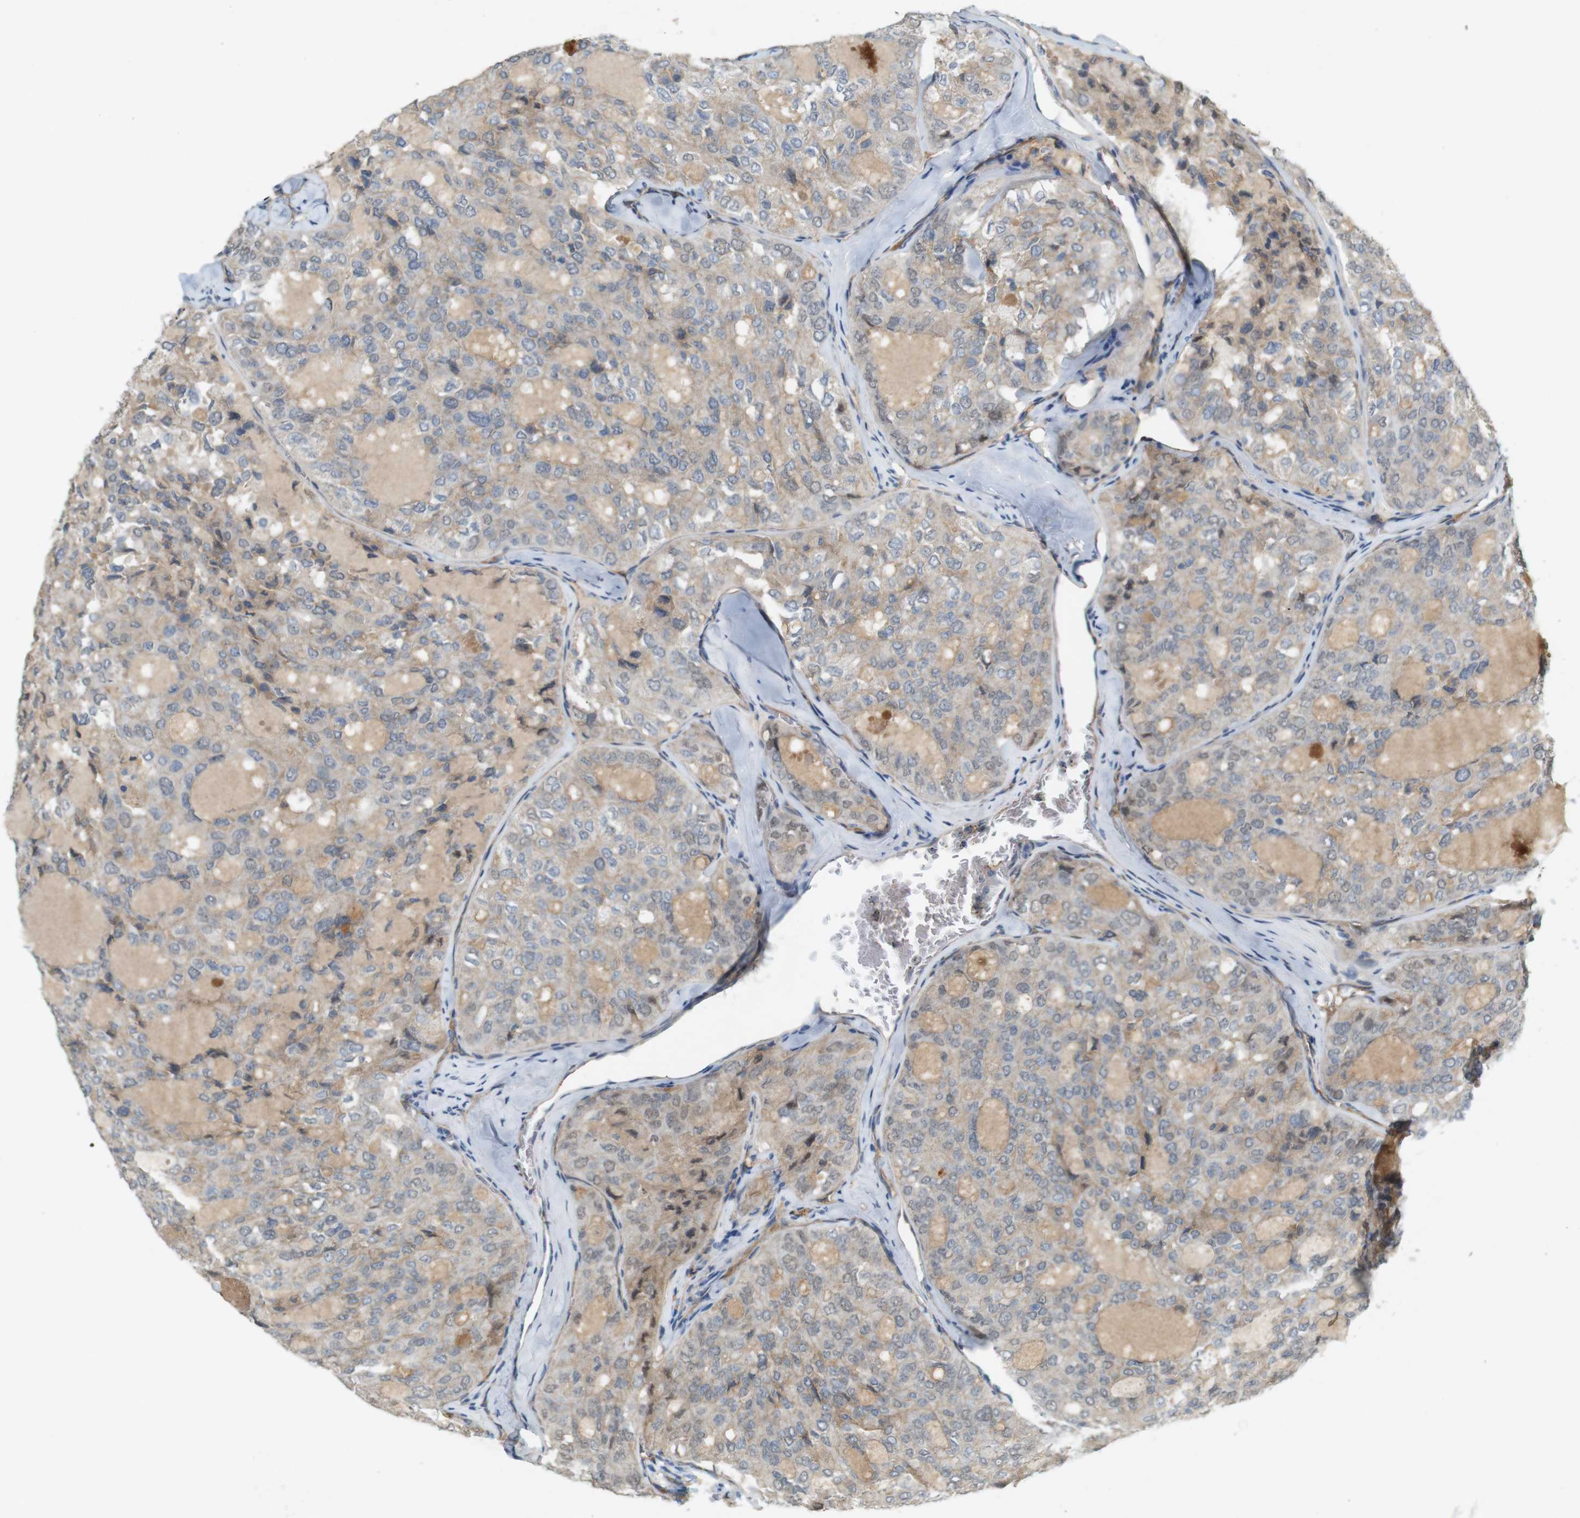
{"staining": {"intensity": "weak", "quantity": ">75%", "location": "cytoplasmic/membranous"}, "tissue": "thyroid cancer", "cell_type": "Tumor cells", "image_type": "cancer", "snomed": [{"axis": "morphology", "description": "Follicular adenoma carcinoma, NOS"}, {"axis": "topography", "description": "Thyroid gland"}], "caption": "This micrograph exhibits IHC staining of thyroid cancer, with low weak cytoplasmic/membranous positivity in about >75% of tumor cells.", "gene": "PVR", "patient": {"sex": "male", "age": 75}}